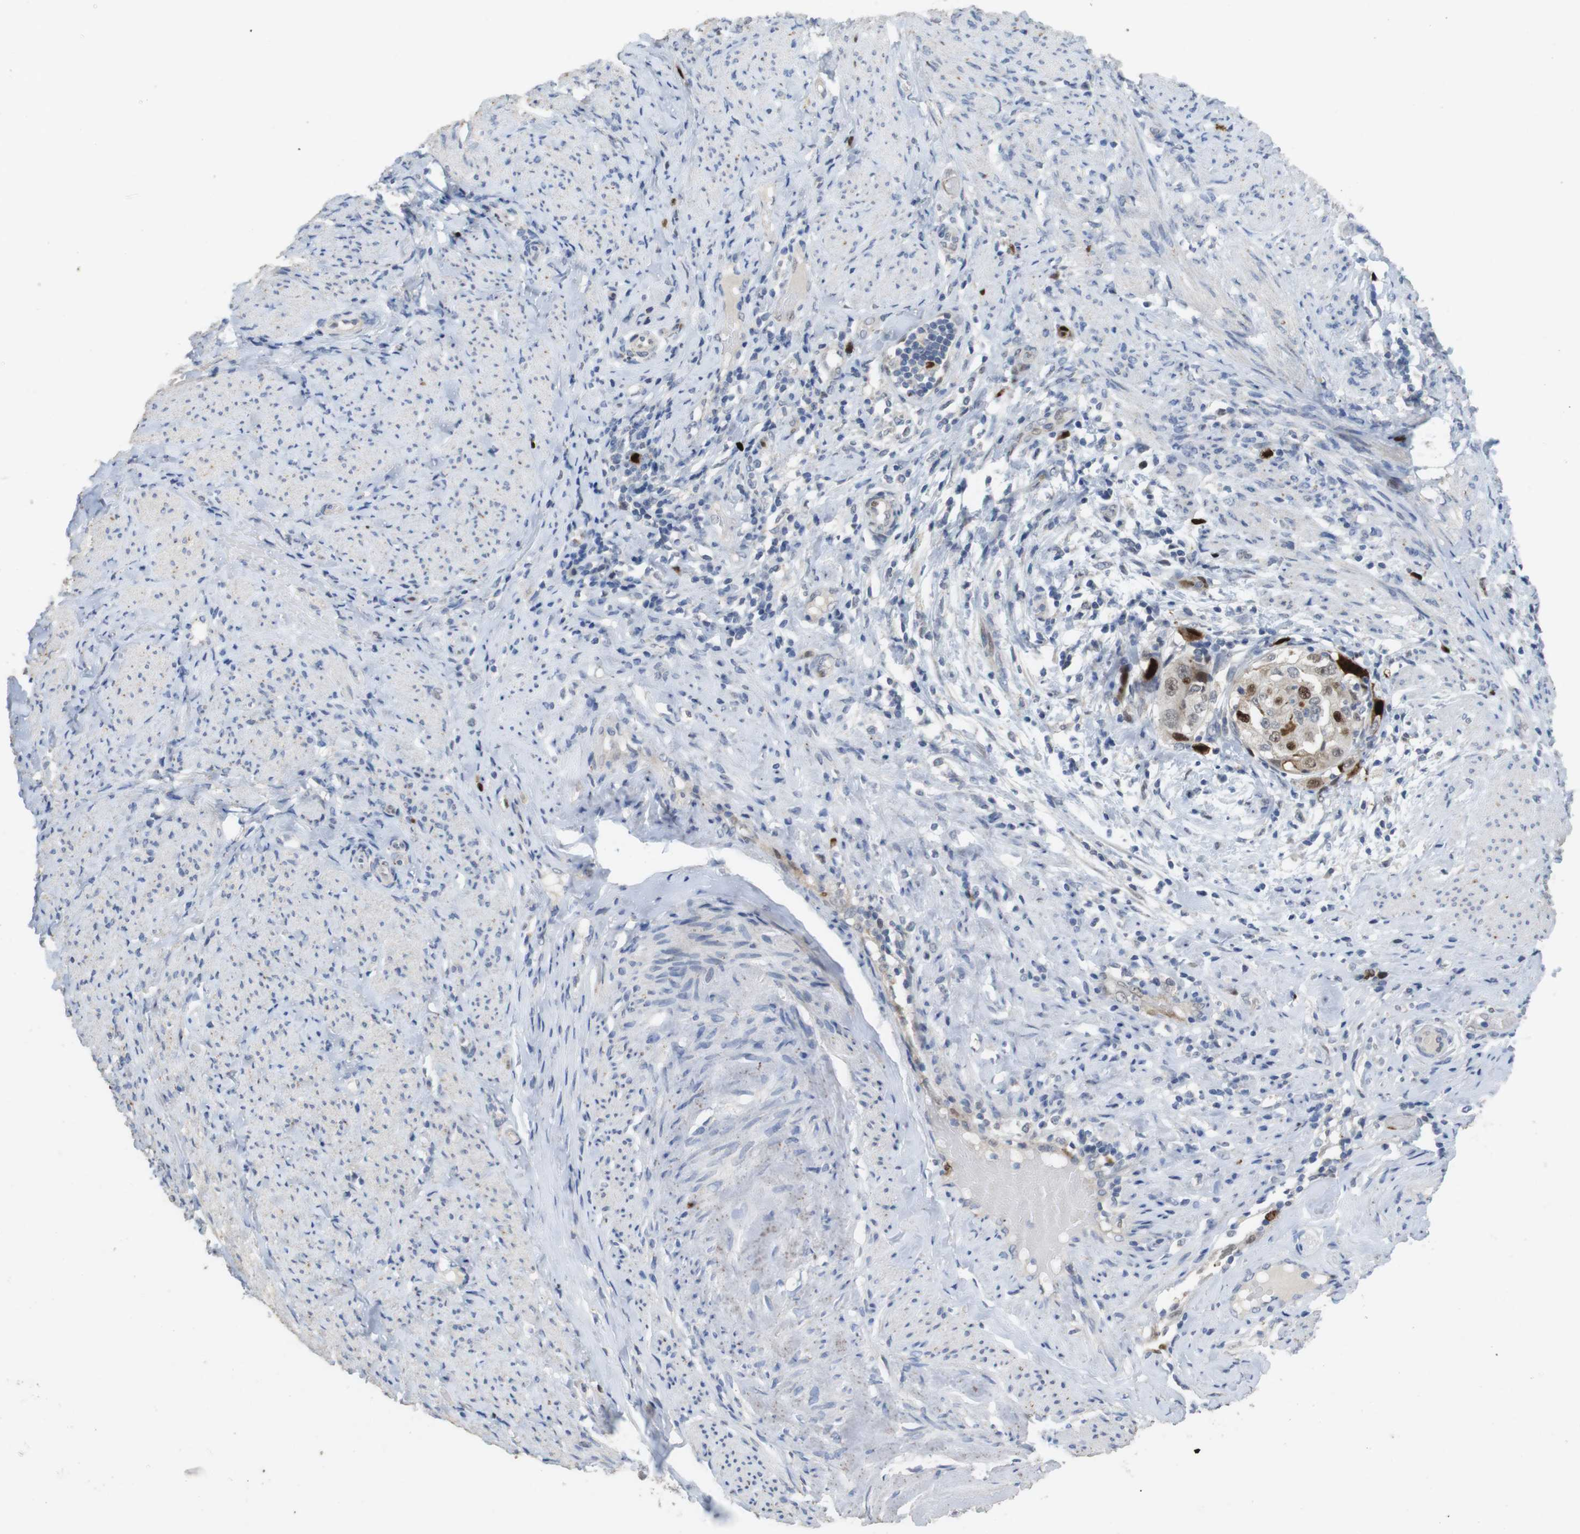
{"staining": {"intensity": "moderate", "quantity": "<25%", "location": "nuclear"}, "tissue": "endometrial cancer", "cell_type": "Tumor cells", "image_type": "cancer", "snomed": [{"axis": "morphology", "description": "Adenocarcinoma, NOS"}, {"axis": "topography", "description": "Endometrium"}], "caption": "This is an image of immunohistochemistry (IHC) staining of adenocarcinoma (endometrial), which shows moderate staining in the nuclear of tumor cells.", "gene": "KPNA2", "patient": {"sex": "female", "age": 85}}